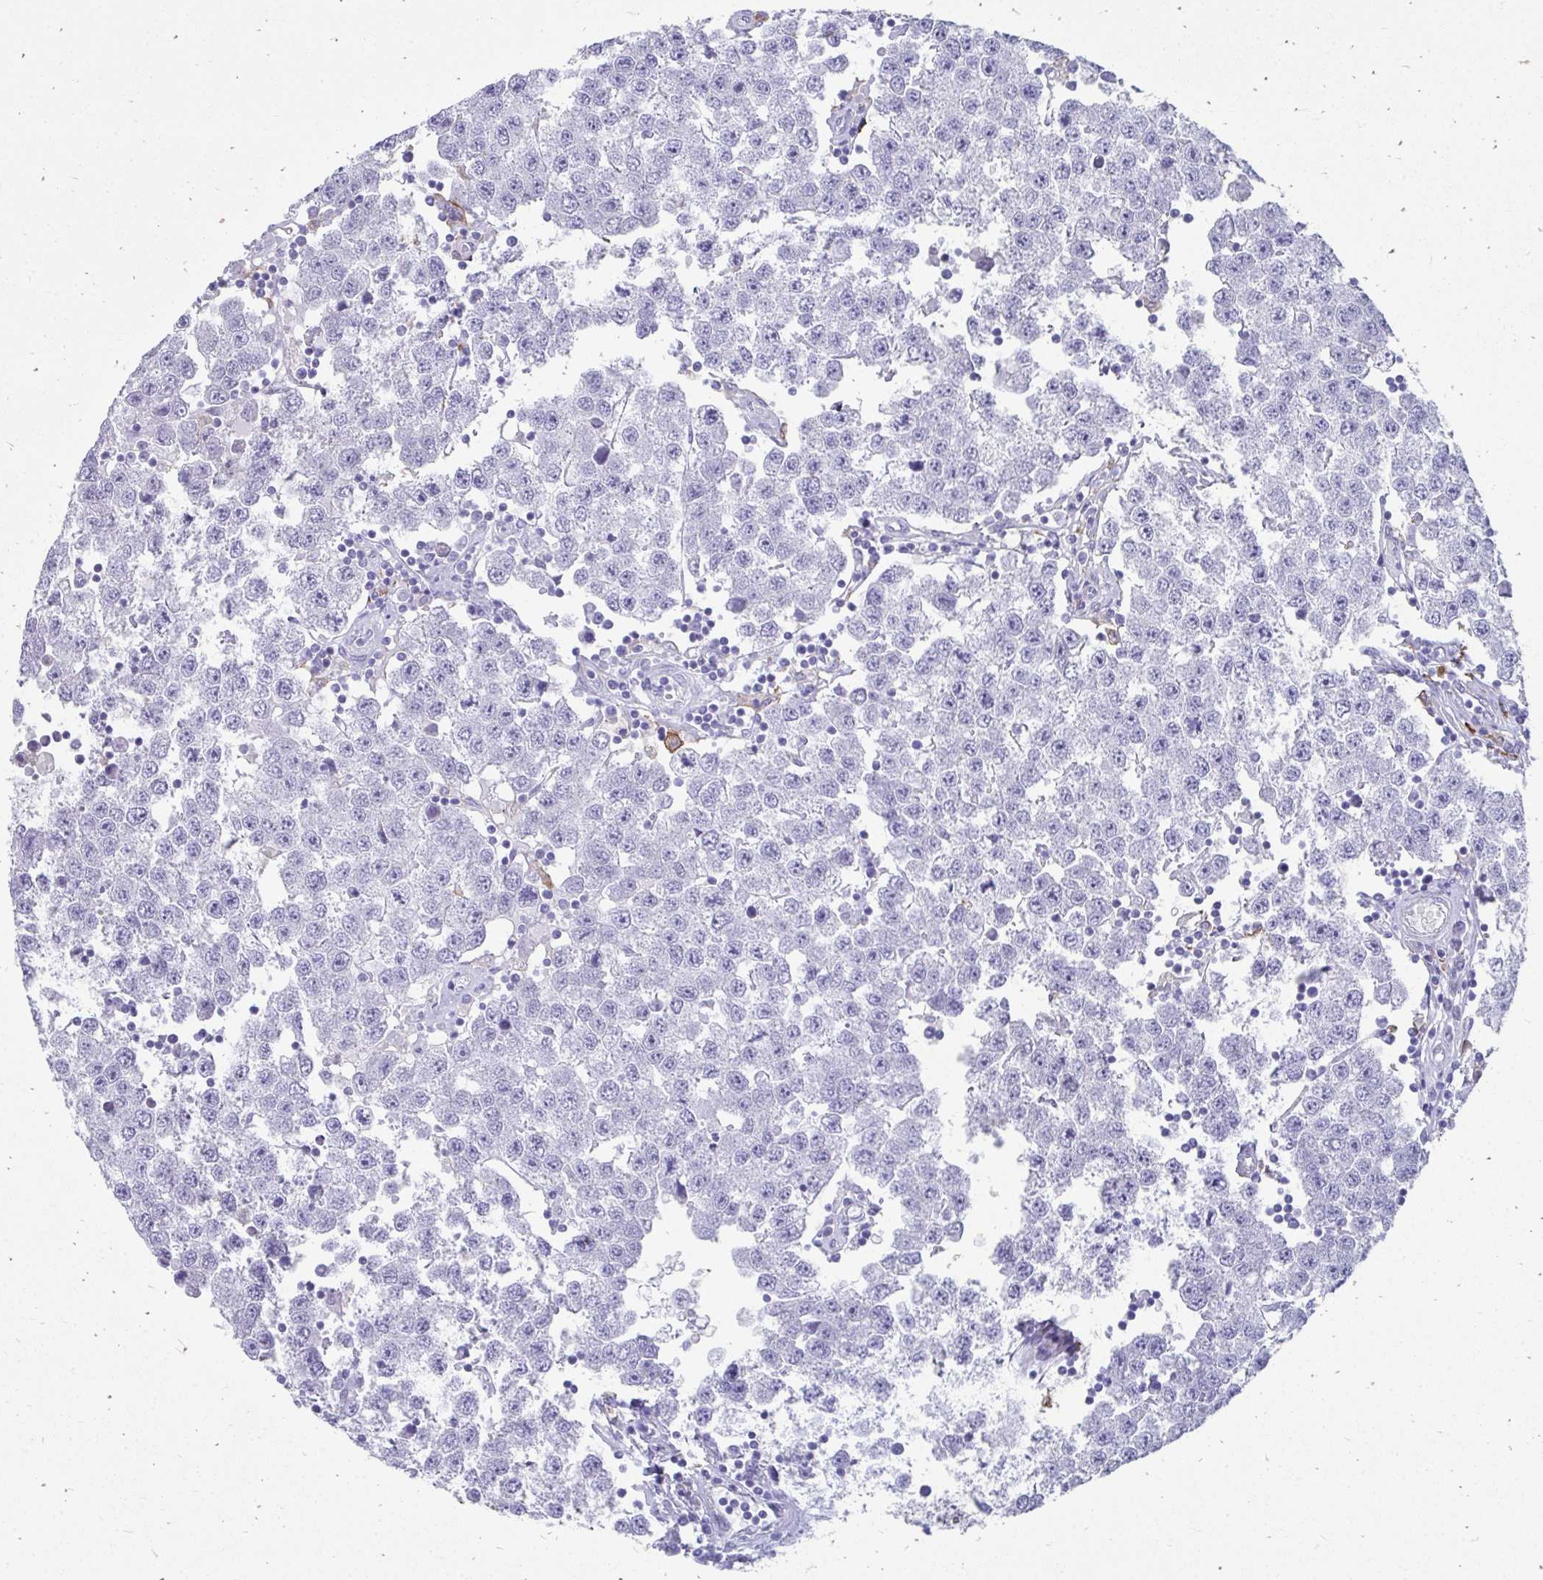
{"staining": {"intensity": "negative", "quantity": "none", "location": "none"}, "tissue": "testis cancer", "cell_type": "Tumor cells", "image_type": "cancer", "snomed": [{"axis": "morphology", "description": "Seminoma, NOS"}, {"axis": "topography", "description": "Testis"}], "caption": "Testis cancer (seminoma) was stained to show a protein in brown. There is no significant positivity in tumor cells. (IHC, brightfield microscopy, high magnification).", "gene": "CD163", "patient": {"sex": "male", "age": 34}}